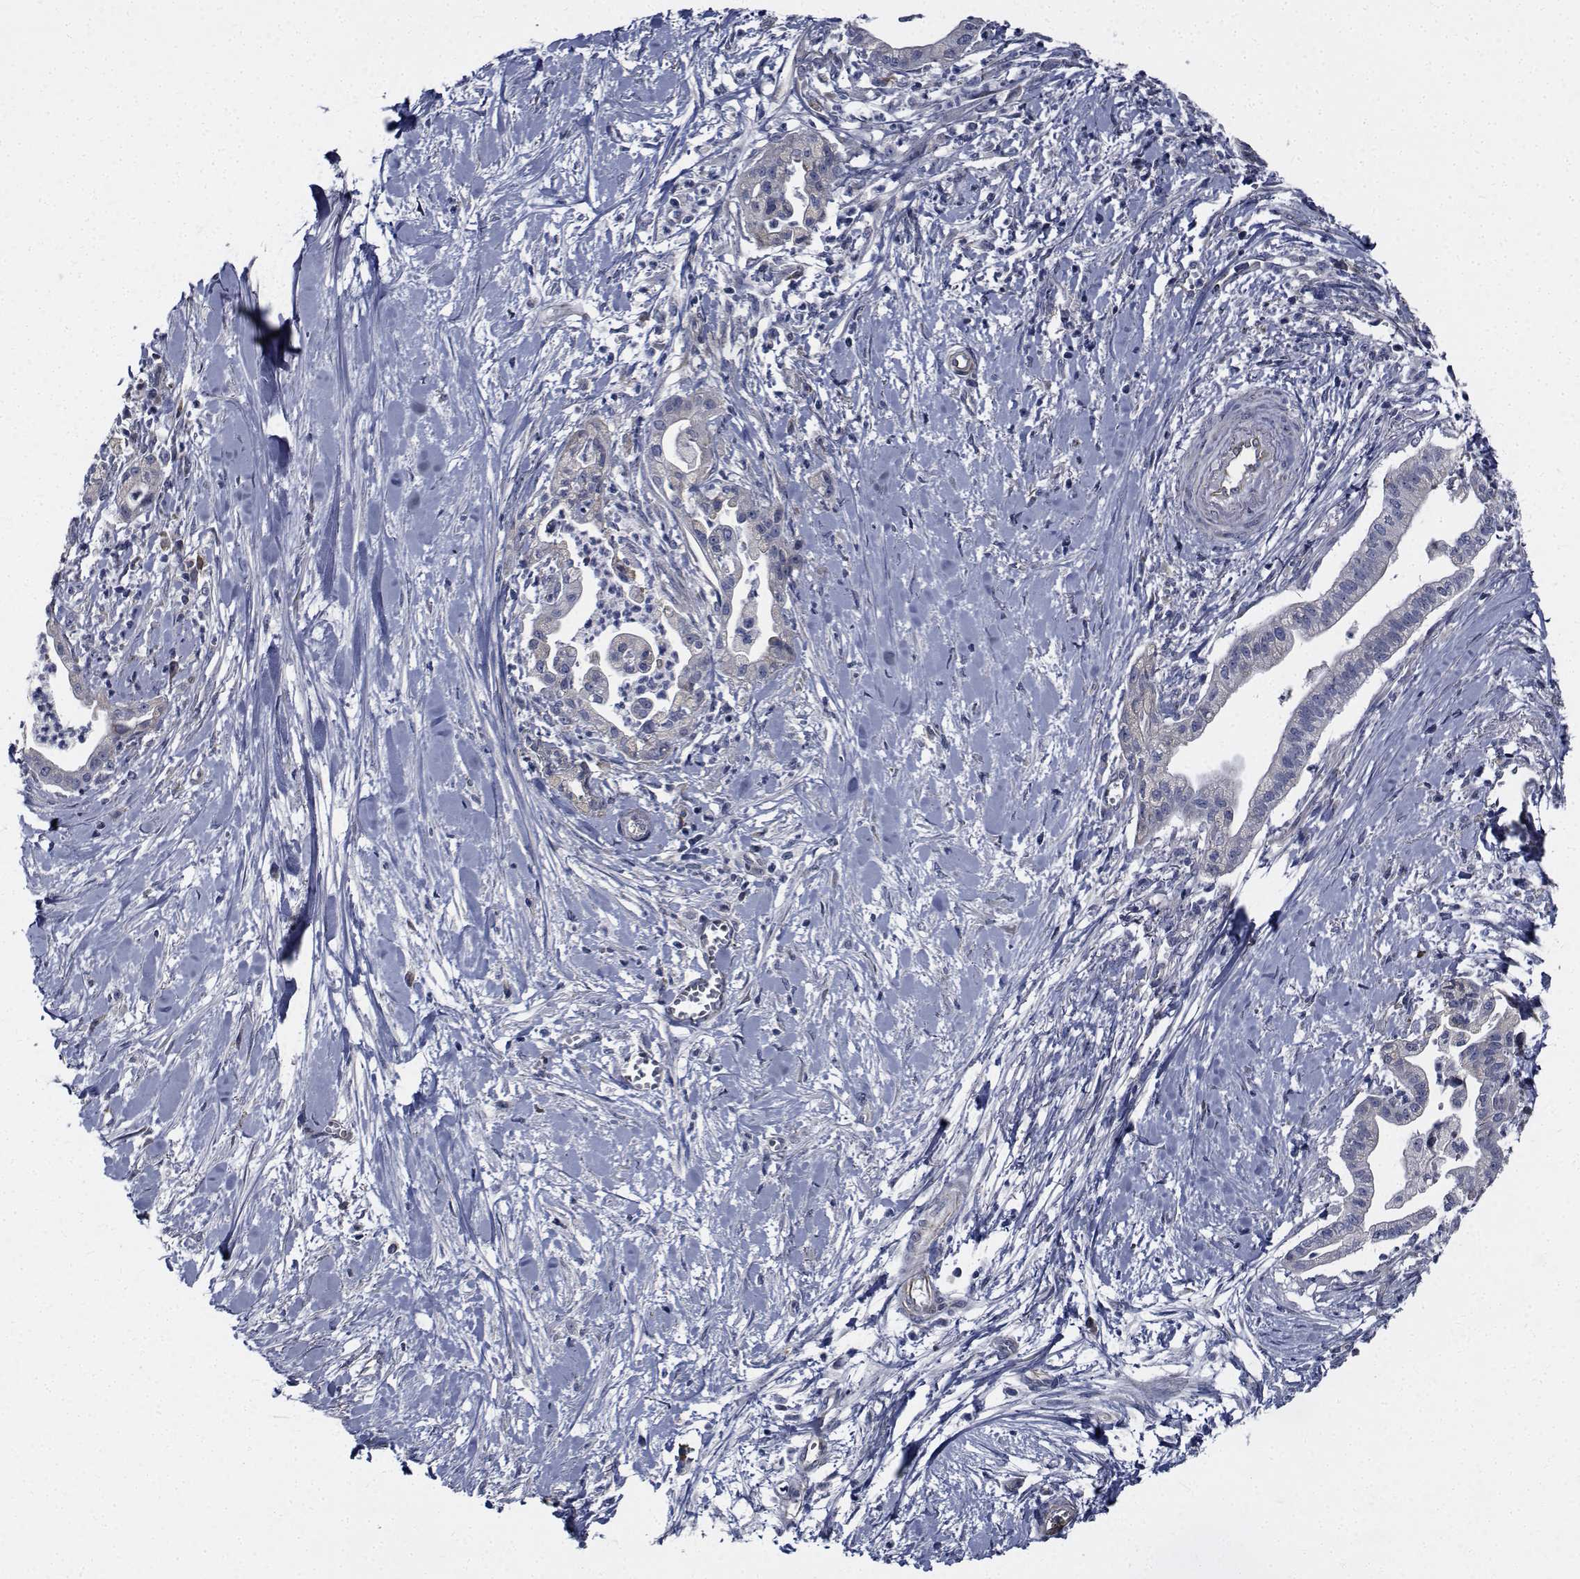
{"staining": {"intensity": "negative", "quantity": "none", "location": "none"}, "tissue": "pancreatic cancer", "cell_type": "Tumor cells", "image_type": "cancer", "snomed": [{"axis": "morphology", "description": "Normal tissue, NOS"}, {"axis": "morphology", "description": "Adenocarcinoma, NOS"}, {"axis": "topography", "description": "Lymph node"}, {"axis": "topography", "description": "Pancreas"}], "caption": "This is an IHC photomicrograph of human pancreatic cancer. There is no staining in tumor cells.", "gene": "TTBK1", "patient": {"sex": "female", "age": 58}}